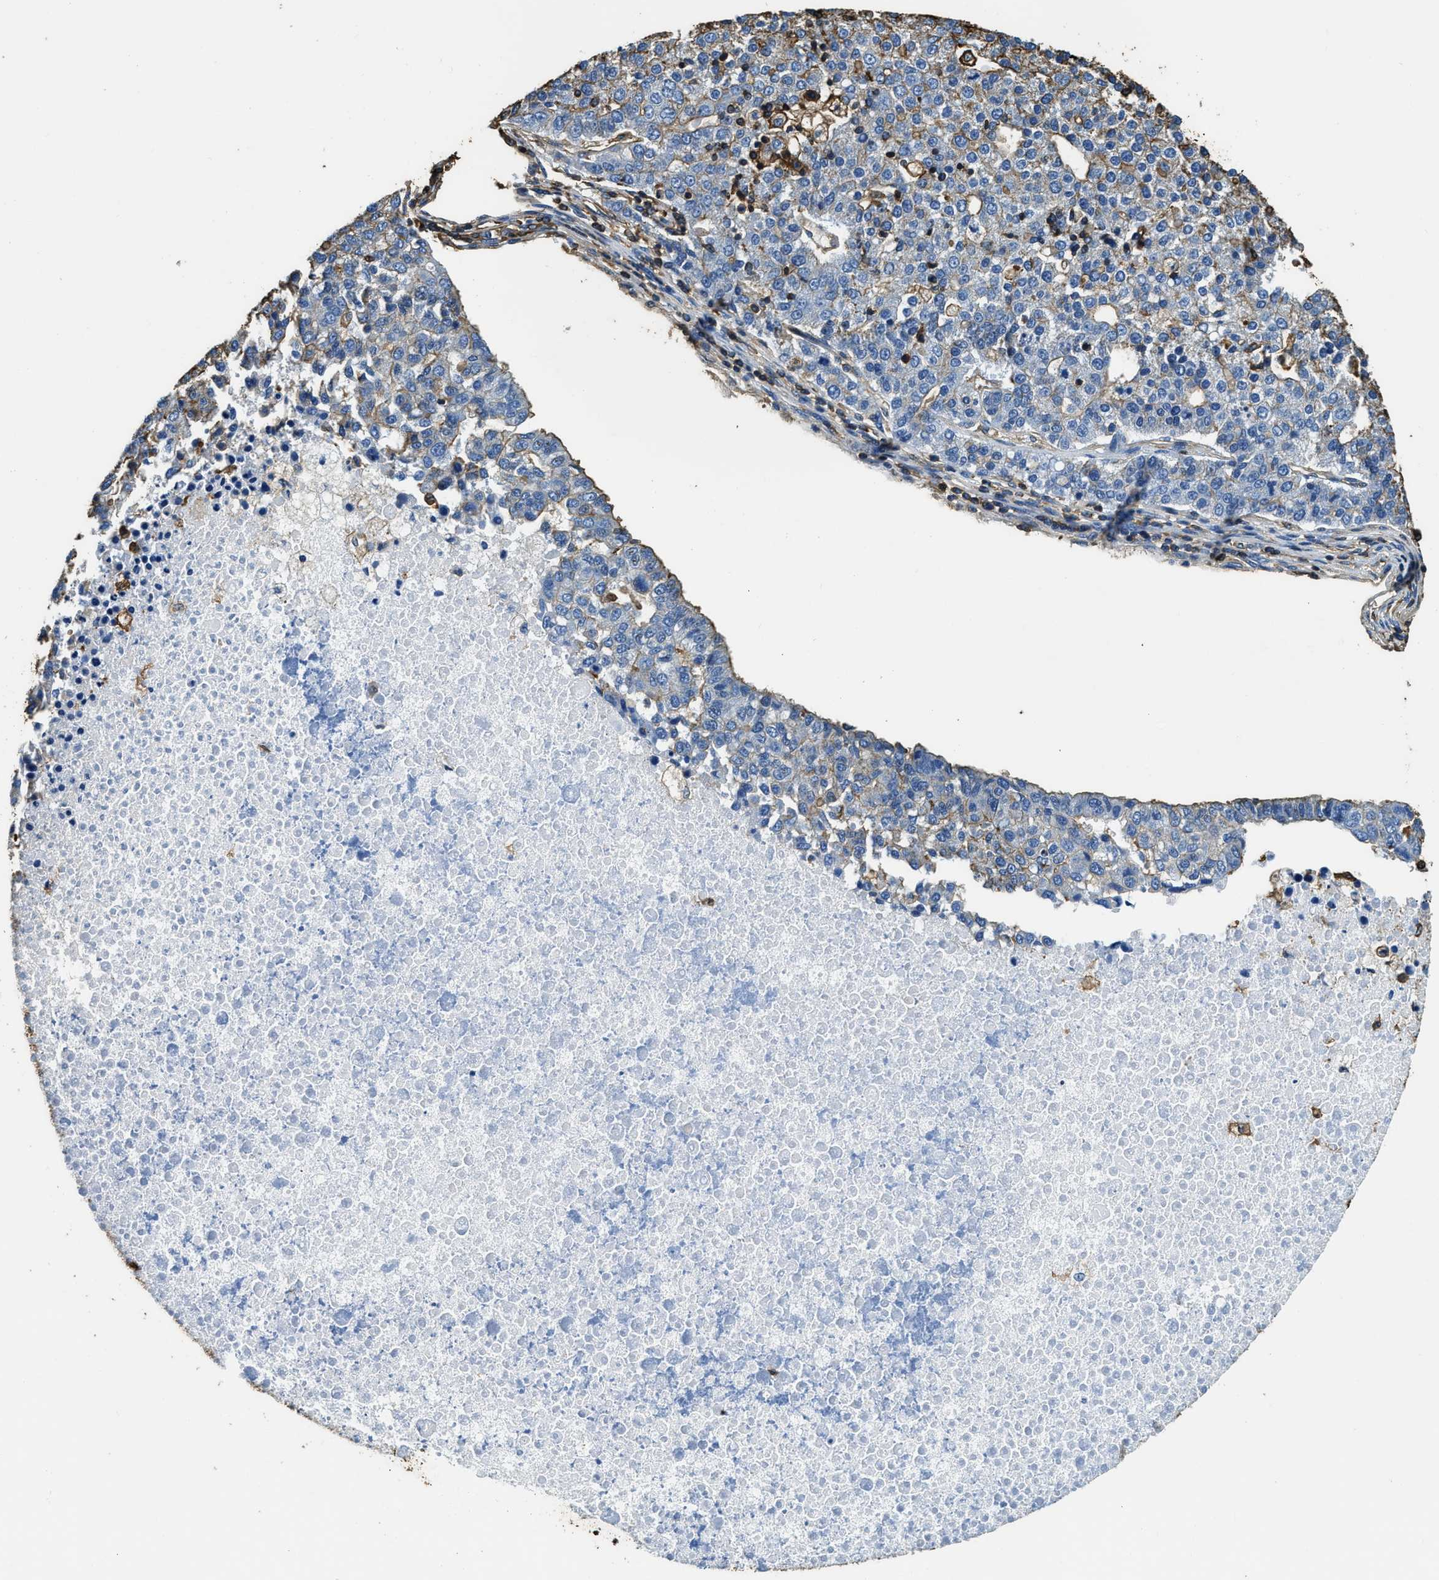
{"staining": {"intensity": "moderate", "quantity": "<25%", "location": "cytoplasmic/membranous"}, "tissue": "pancreatic cancer", "cell_type": "Tumor cells", "image_type": "cancer", "snomed": [{"axis": "morphology", "description": "Adenocarcinoma, NOS"}, {"axis": "topography", "description": "Pancreas"}], "caption": "A high-resolution photomicrograph shows immunohistochemistry (IHC) staining of pancreatic cancer, which demonstrates moderate cytoplasmic/membranous positivity in approximately <25% of tumor cells.", "gene": "ACCS", "patient": {"sex": "female", "age": 61}}